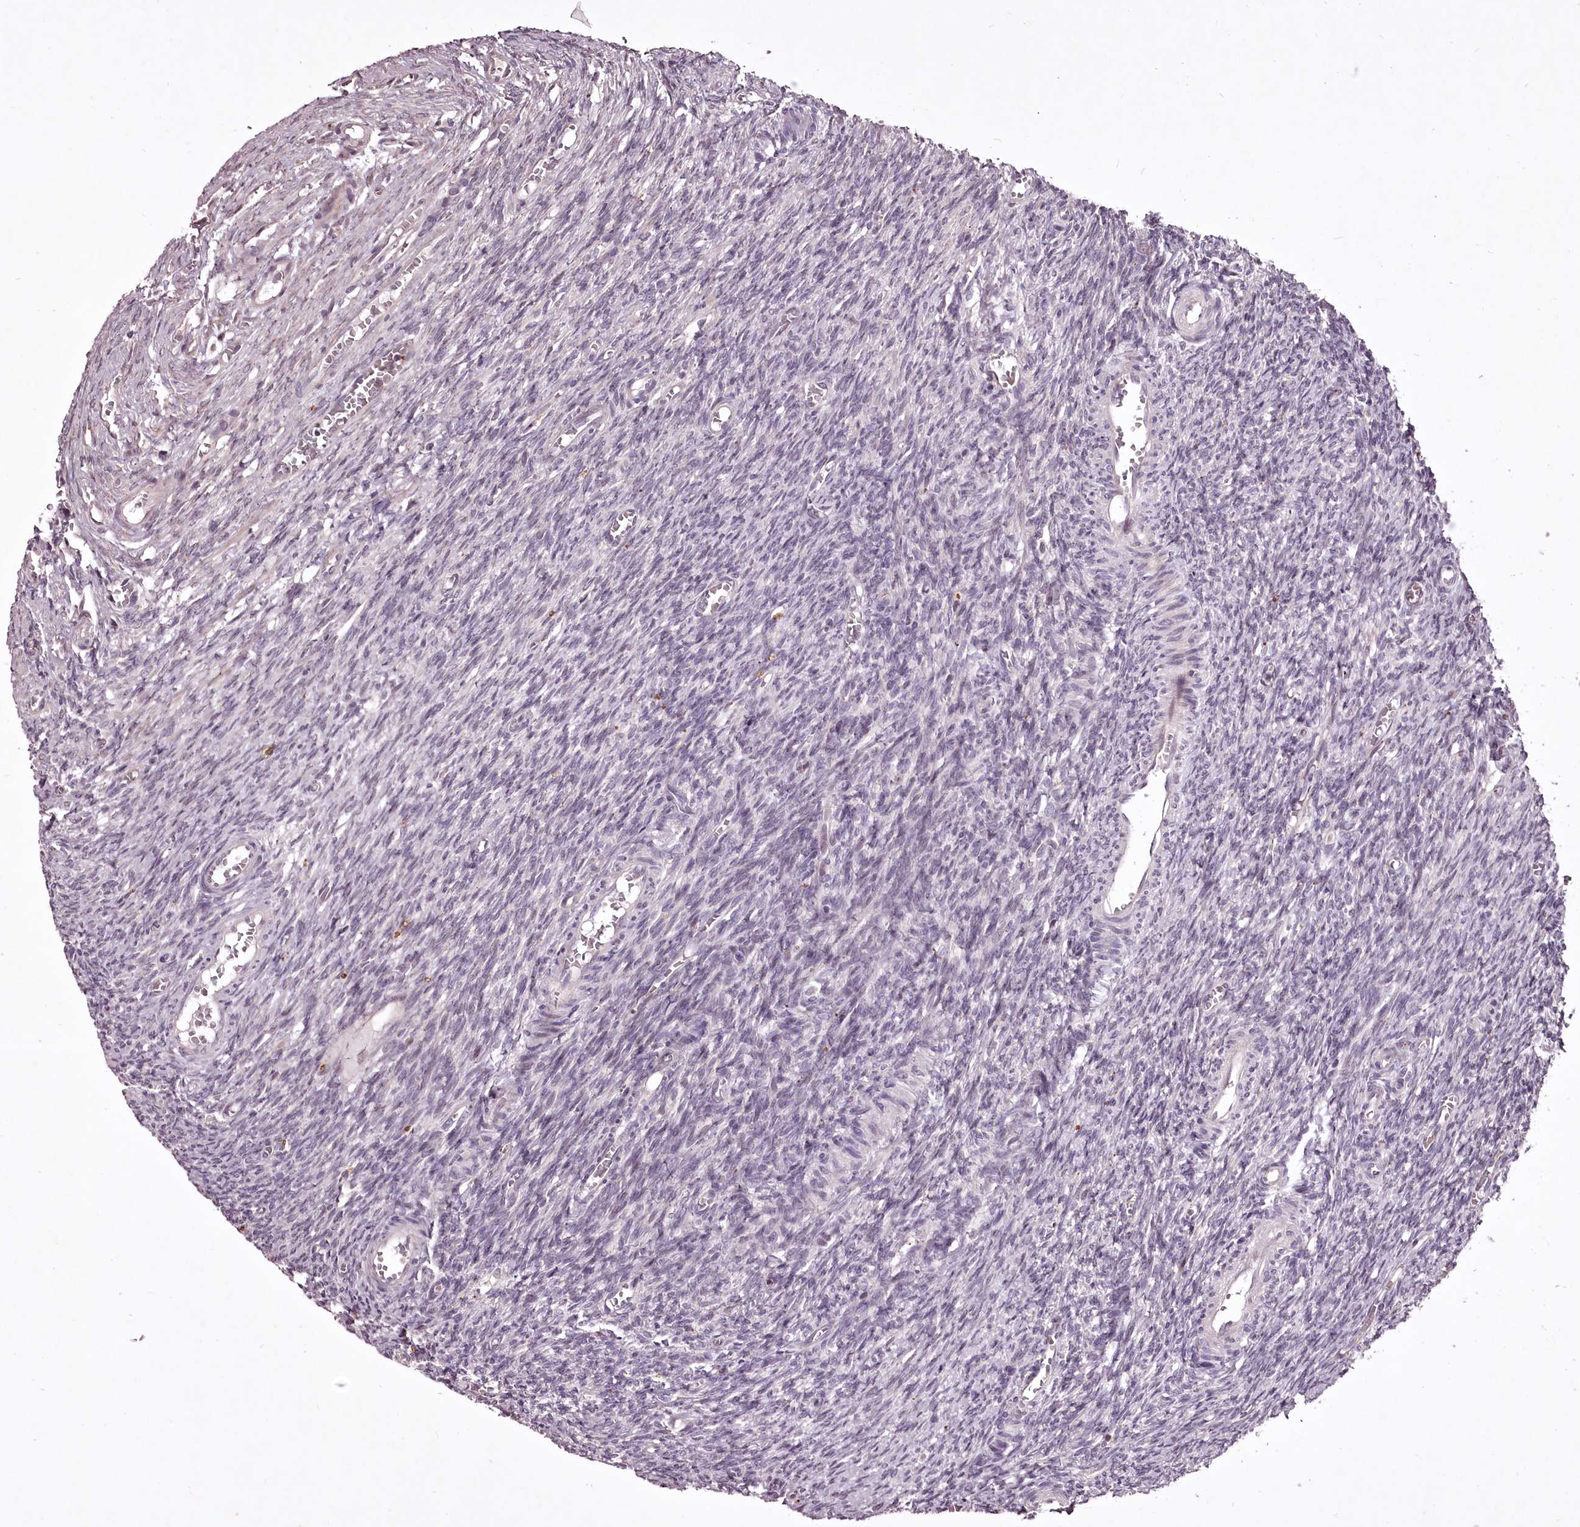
{"staining": {"intensity": "negative", "quantity": "none", "location": "none"}, "tissue": "ovary", "cell_type": "Ovarian stroma cells", "image_type": "normal", "snomed": [{"axis": "morphology", "description": "Normal tissue, NOS"}, {"axis": "topography", "description": "Ovary"}], "caption": "Histopathology image shows no protein expression in ovarian stroma cells of benign ovary. Brightfield microscopy of immunohistochemistry stained with DAB (3,3'-diaminobenzidine) (brown) and hematoxylin (blue), captured at high magnification.", "gene": "ADRA1D", "patient": {"sex": "female", "age": 27}}